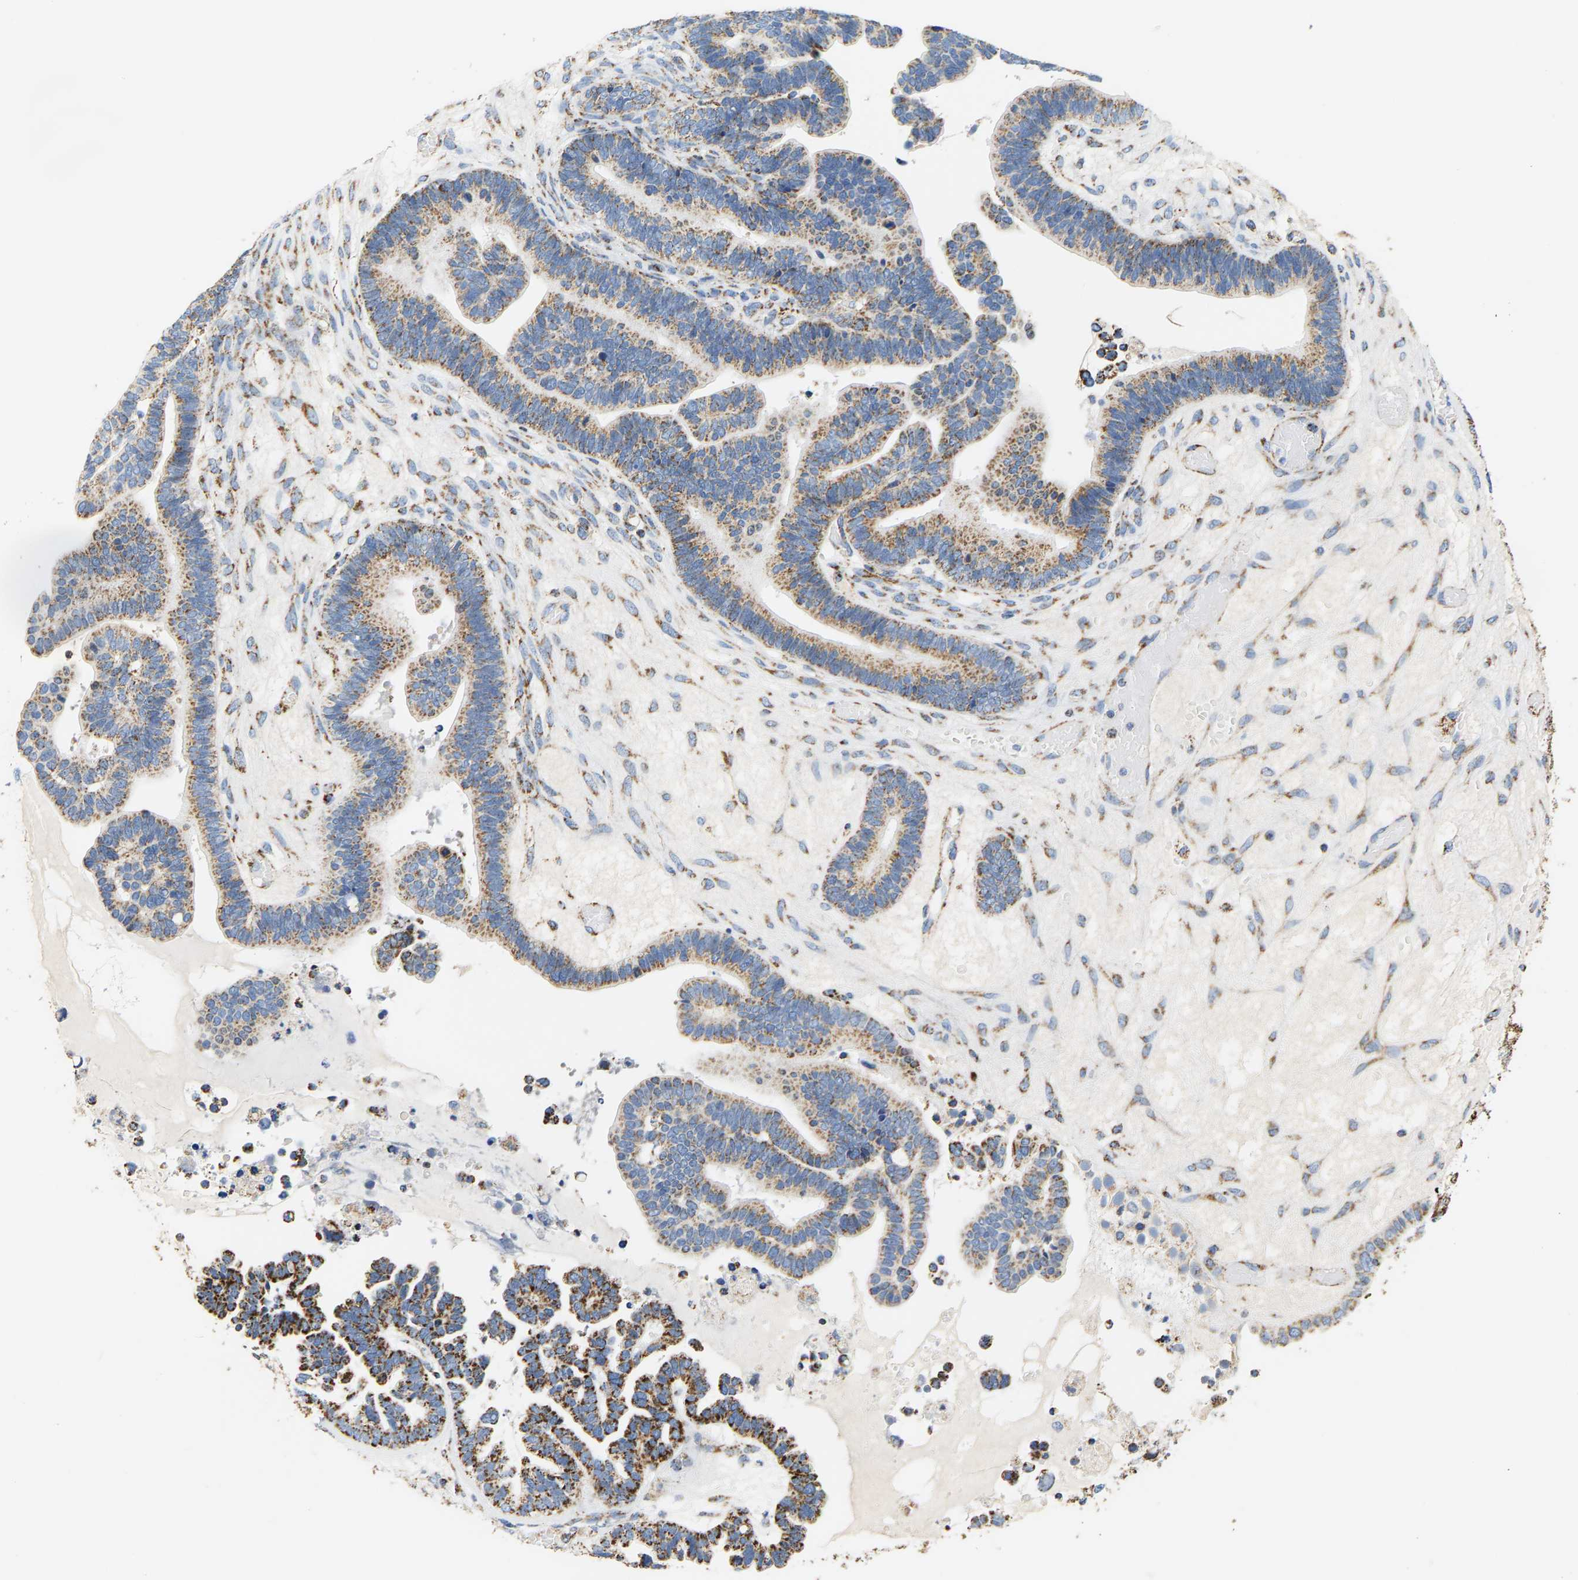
{"staining": {"intensity": "moderate", "quantity": ">75%", "location": "cytoplasmic/membranous"}, "tissue": "ovarian cancer", "cell_type": "Tumor cells", "image_type": "cancer", "snomed": [{"axis": "morphology", "description": "Cystadenocarcinoma, serous, NOS"}, {"axis": "topography", "description": "Ovary"}], "caption": "Immunohistochemistry of ovarian serous cystadenocarcinoma displays medium levels of moderate cytoplasmic/membranous staining in about >75% of tumor cells.", "gene": "SHMT2", "patient": {"sex": "female", "age": 56}}